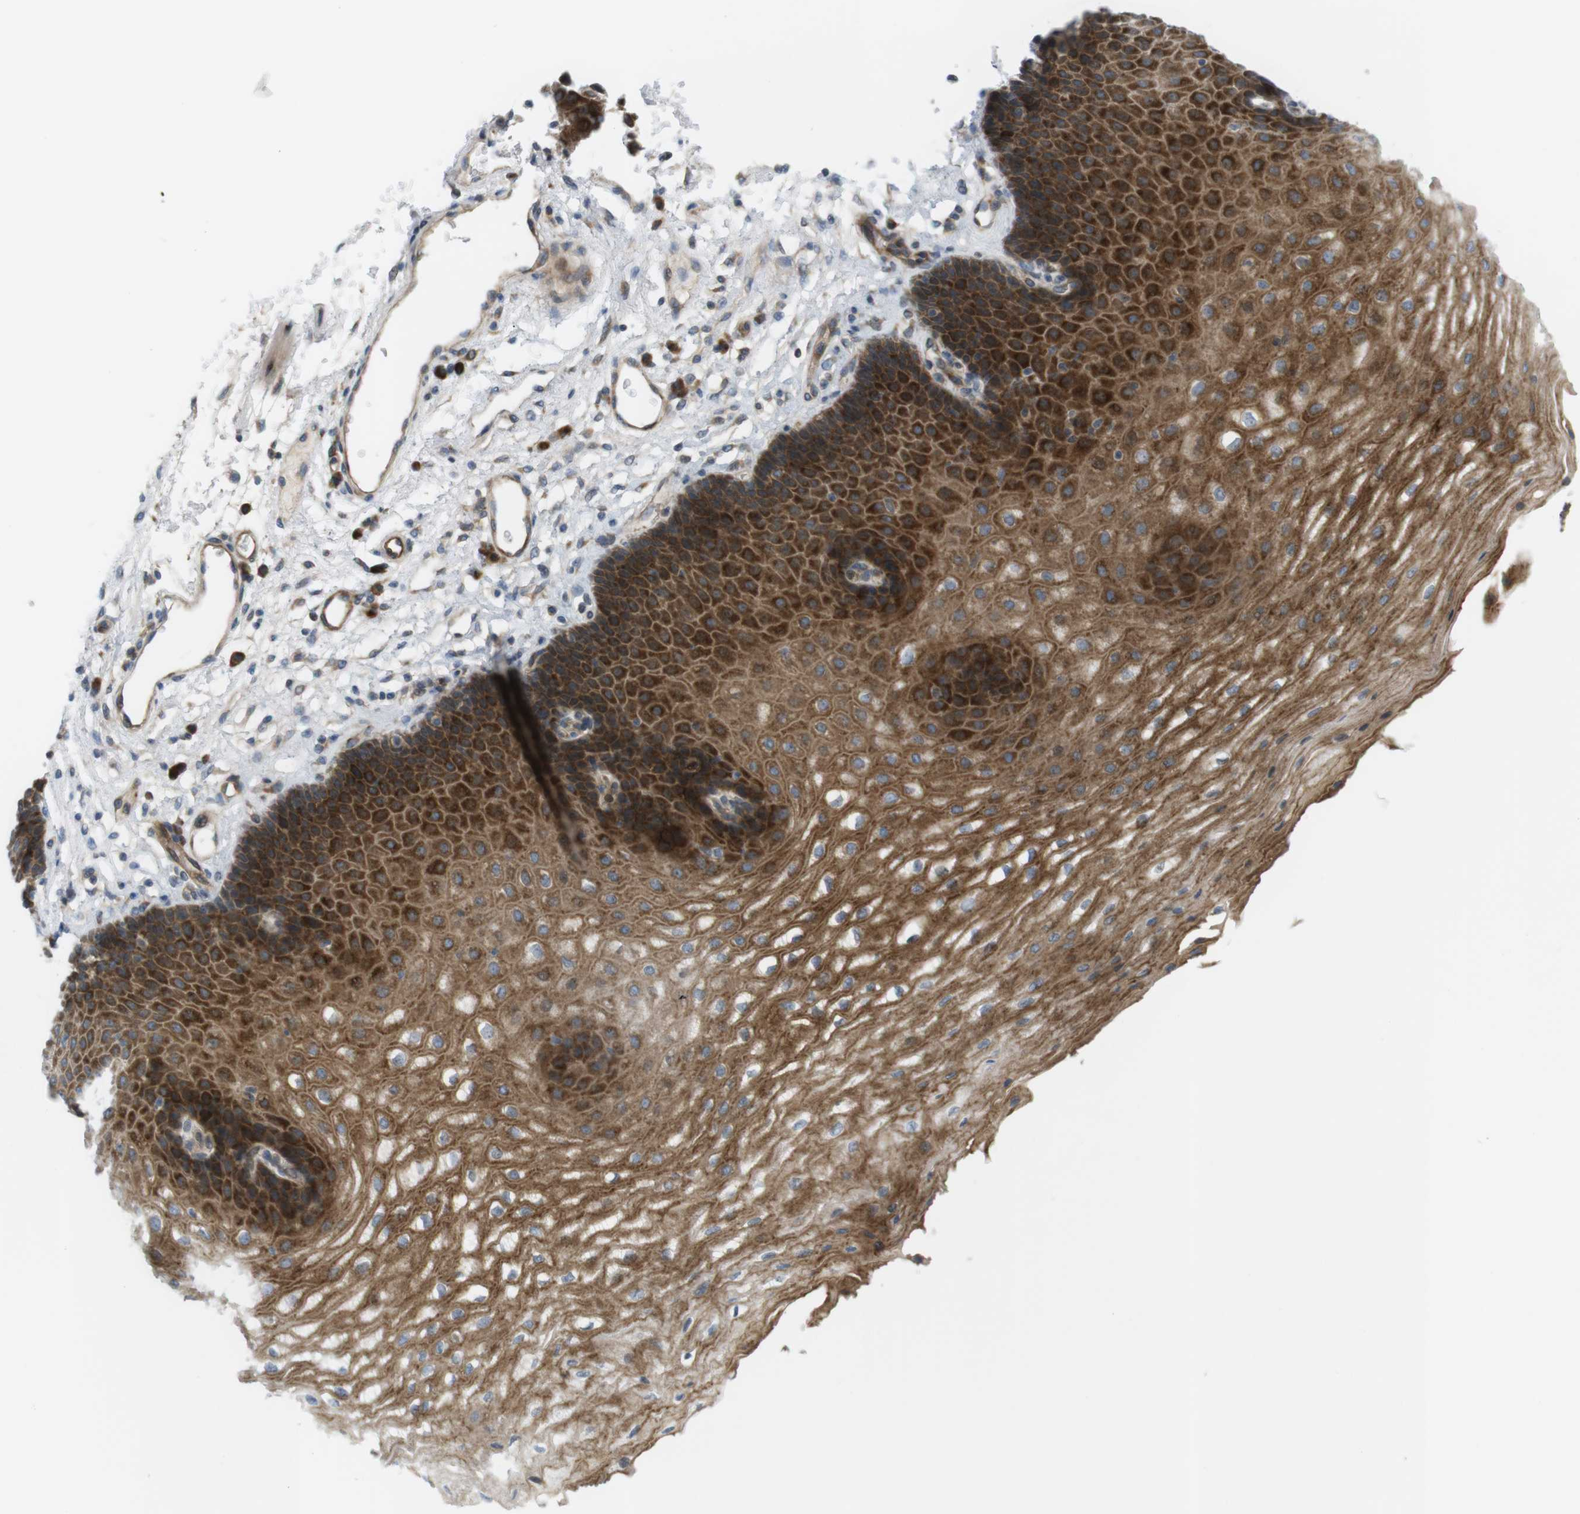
{"staining": {"intensity": "strong", "quantity": ">75%", "location": "cytoplasmic/membranous"}, "tissue": "esophagus", "cell_type": "Squamous epithelial cells", "image_type": "normal", "snomed": [{"axis": "morphology", "description": "Normal tissue, NOS"}, {"axis": "topography", "description": "Esophagus"}], "caption": "Immunohistochemistry (IHC) (DAB (3,3'-diaminobenzidine)) staining of normal human esophagus reveals strong cytoplasmic/membranous protein staining in approximately >75% of squamous epithelial cells.", "gene": "GJC3", "patient": {"sex": "male", "age": 54}}